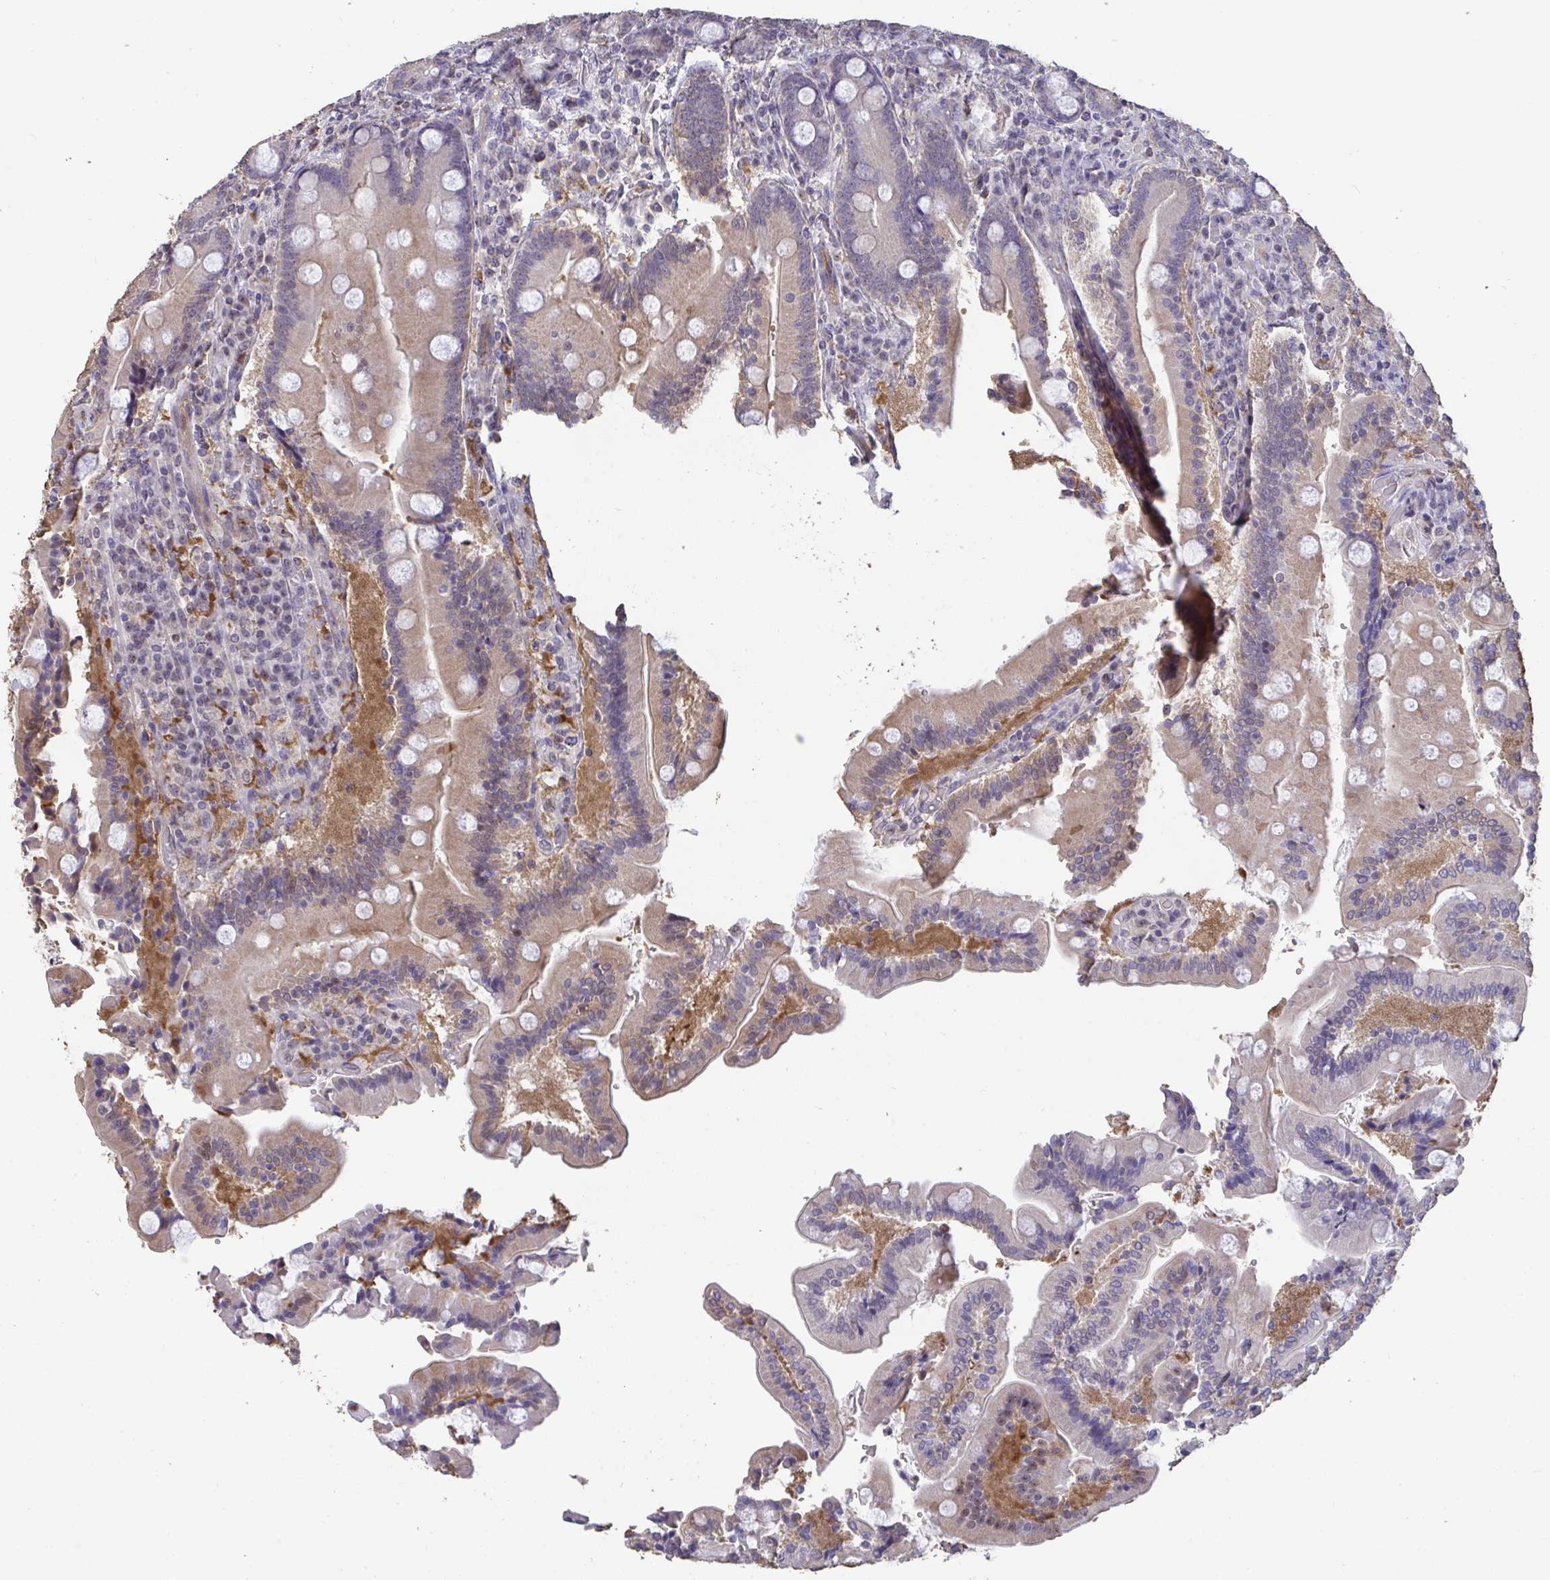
{"staining": {"intensity": "weak", "quantity": ">75%", "location": "cytoplasmic/membranous,nuclear"}, "tissue": "duodenum", "cell_type": "Glandular cells", "image_type": "normal", "snomed": [{"axis": "morphology", "description": "Normal tissue, NOS"}, {"axis": "topography", "description": "Duodenum"}], "caption": "Weak cytoplasmic/membranous,nuclear staining is appreciated in approximately >75% of glandular cells in unremarkable duodenum. Using DAB (3,3'-diaminobenzidine) (brown) and hematoxylin (blue) stains, captured at high magnification using brightfield microscopy.", "gene": "SENP3", "patient": {"sex": "female", "age": 62}}